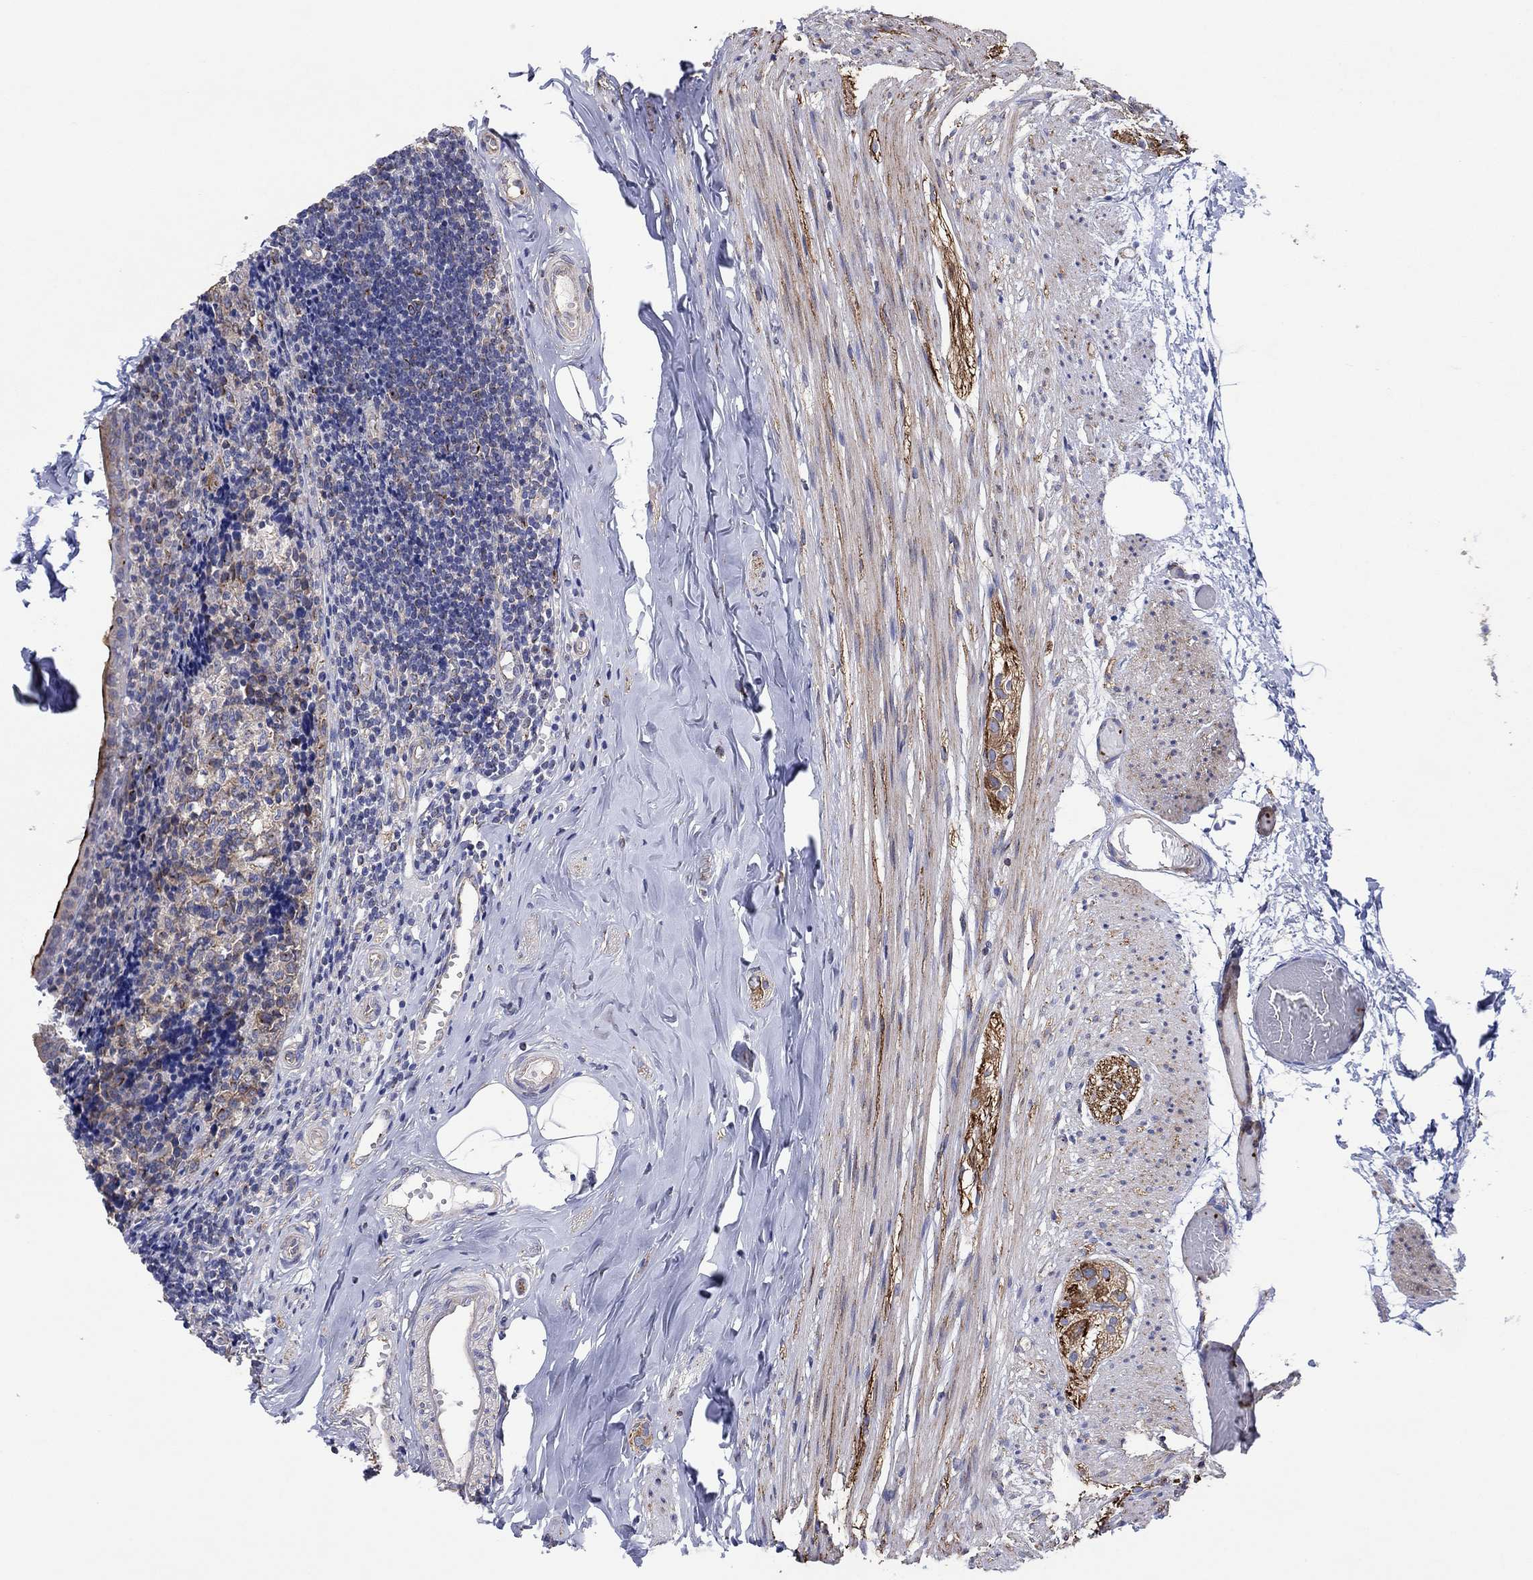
{"staining": {"intensity": "strong", "quantity": "<25%", "location": "cytoplasmic/membranous"}, "tissue": "appendix", "cell_type": "Glandular cells", "image_type": "normal", "snomed": [{"axis": "morphology", "description": "Normal tissue, NOS"}, {"axis": "topography", "description": "Appendix"}], "caption": "An IHC histopathology image of benign tissue is shown. Protein staining in brown labels strong cytoplasmic/membranous positivity in appendix within glandular cells.", "gene": "TPRN", "patient": {"sex": "female", "age": 23}}